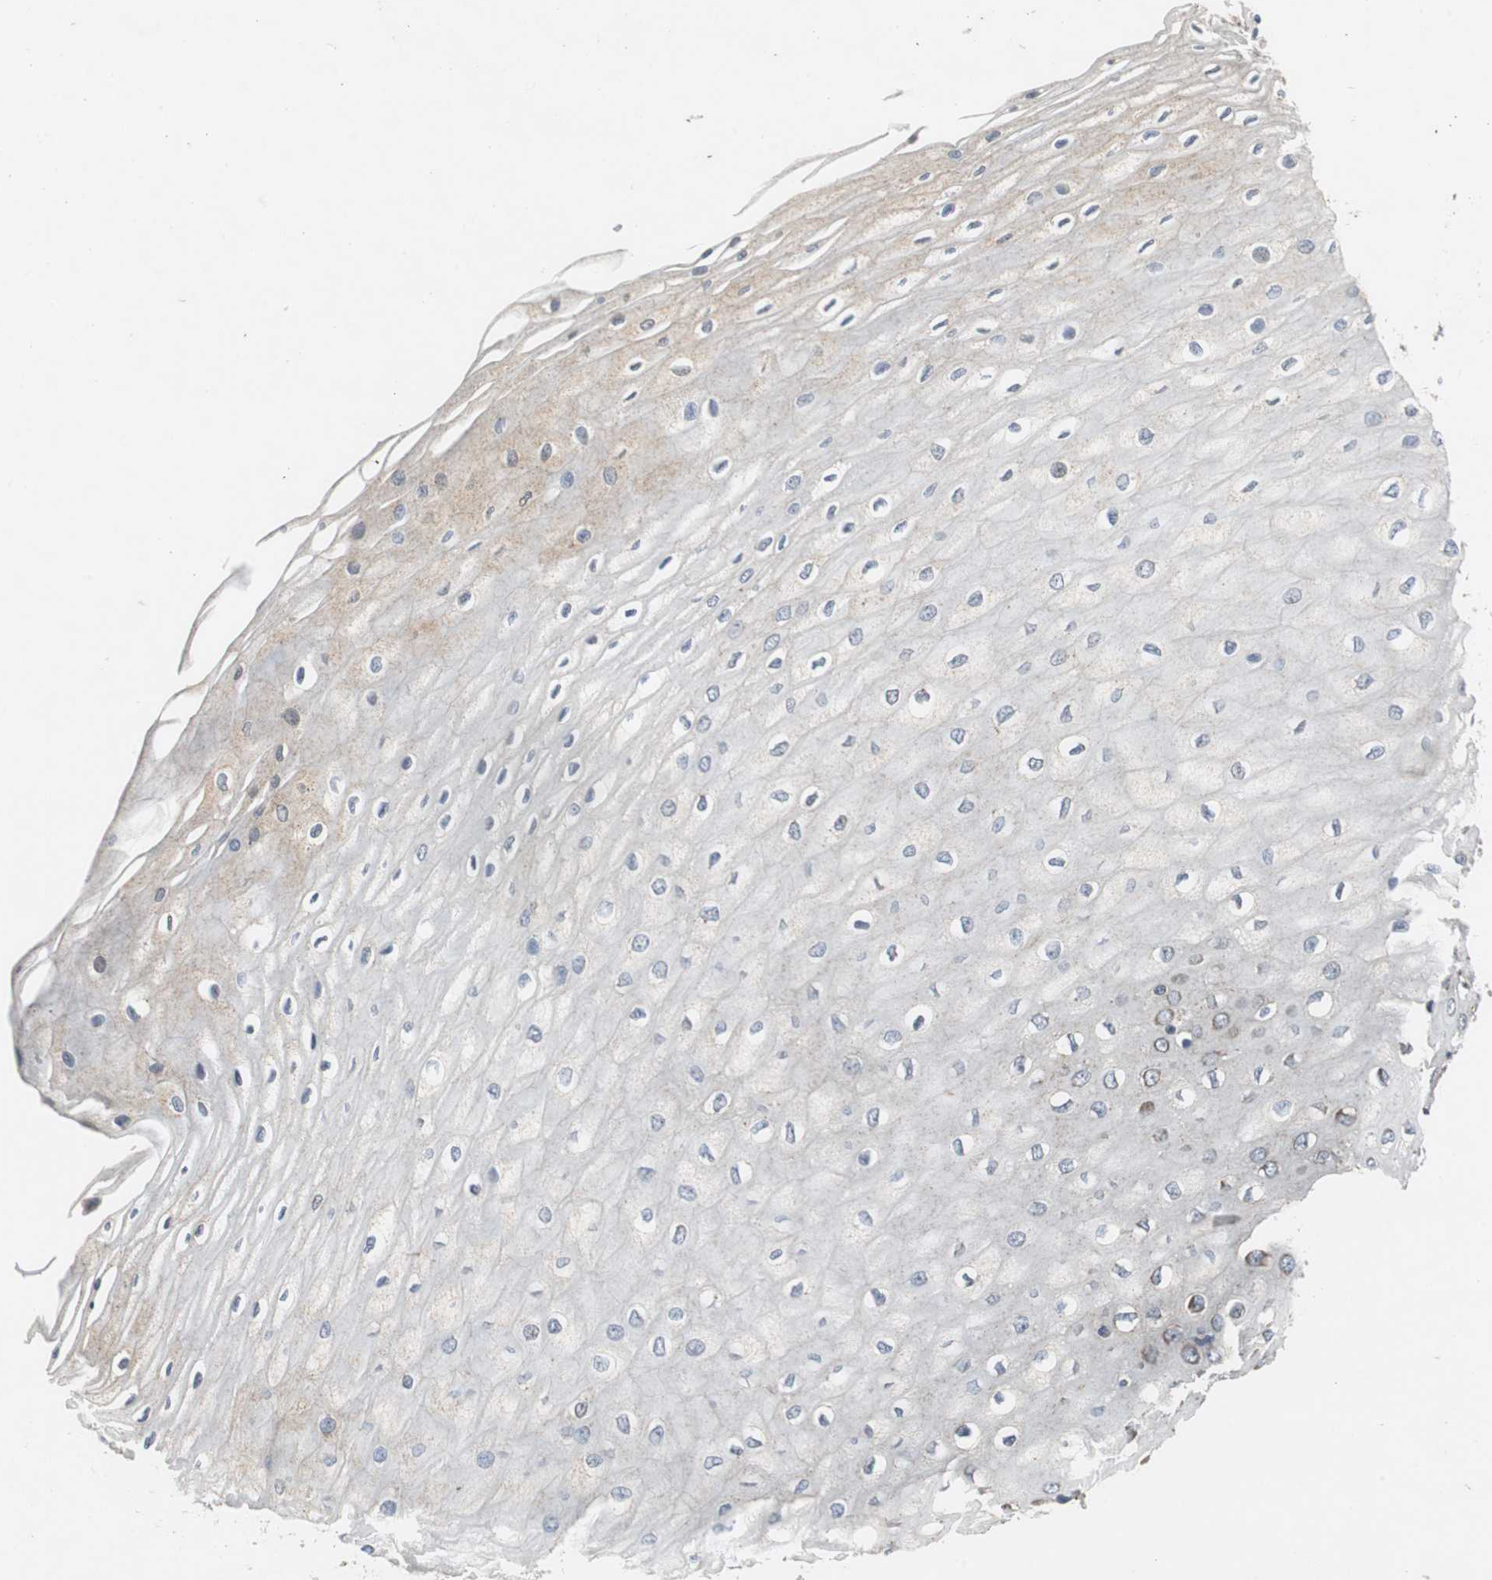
{"staining": {"intensity": "moderate", "quantity": "25%-75%", "location": "cytoplasmic/membranous"}, "tissue": "esophagus", "cell_type": "Squamous epithelial cells", "image_type": "normal", "snomed": [{"axis": "morphology", "description": "Normal tissue, NOS"}, {"axis": "morphology", "description": "Squamous cell carcinoma, NOS"}, {"axis": "topography", "description": "Esophagus"}], "caption": "A brown stain labels moderate cytoplasmic/membranous expression of a protein in squamous epithelial cells of normal esophagus. The protein of interest is shown in brown color, while the nuclei are stained blue.", "gene": "ISCU", "patient": {"sex": "male", "age": 65}}